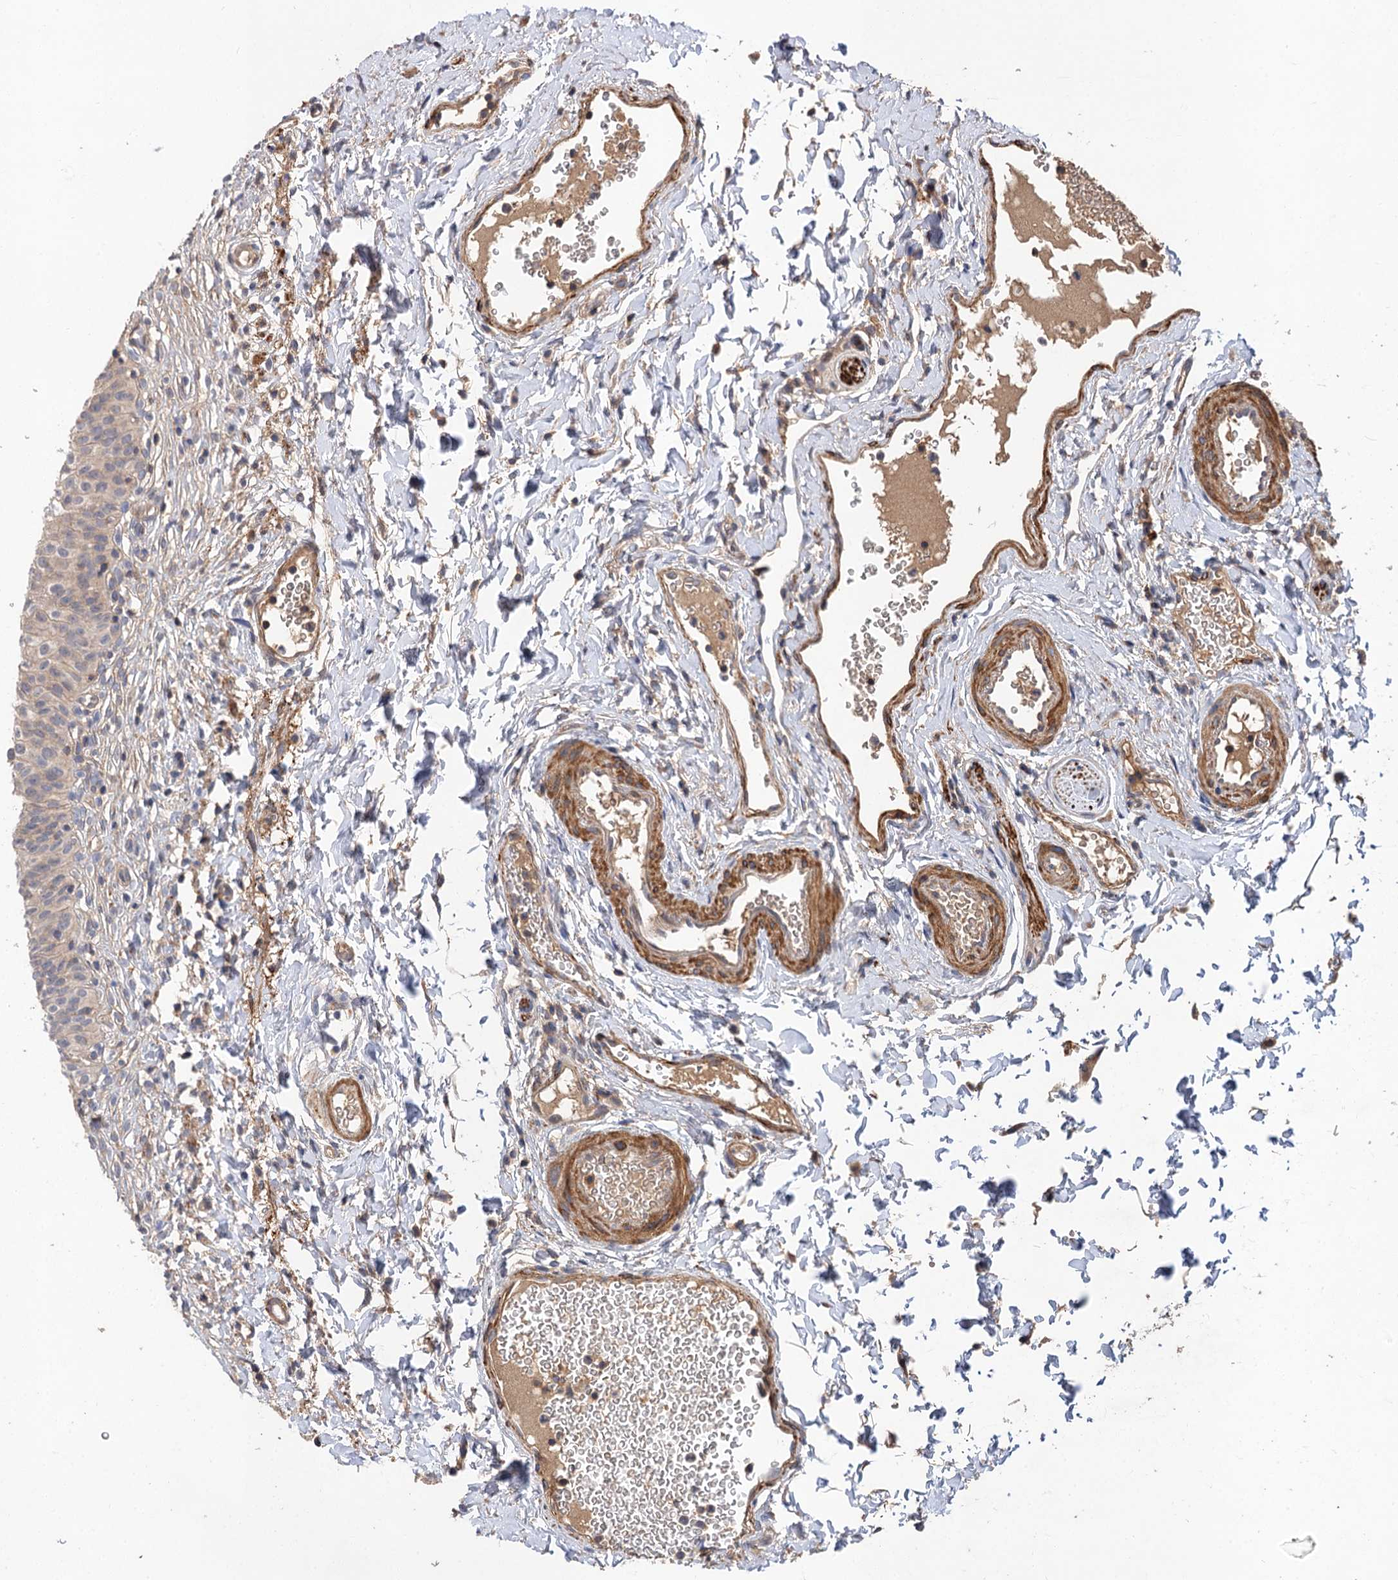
{"staining": {"intensity": "moderate", "quantity": "25%-75%", "location": "cytoplasmic/membranous"}, "tissue": "urinary bladder", "cell_type": "Urothelial cells", "image_type": "normal", "snomed": [{"axis": "morphology", "description": "Normal tissue, NOS"}, {"axis": "topography", "description": "Urinary bladder"}], "caption": "Immunohistochemistry of normal urinary bladder demonstrates medium levels of moderate cytoplasmic/membranous staining in about 25%-75% of urothelial cells. Ihc stains the protein of interest in brown and the nuclei are stained blue.", "gene": "FBXW8", "patient": {"sex": "male", "age": 55}}